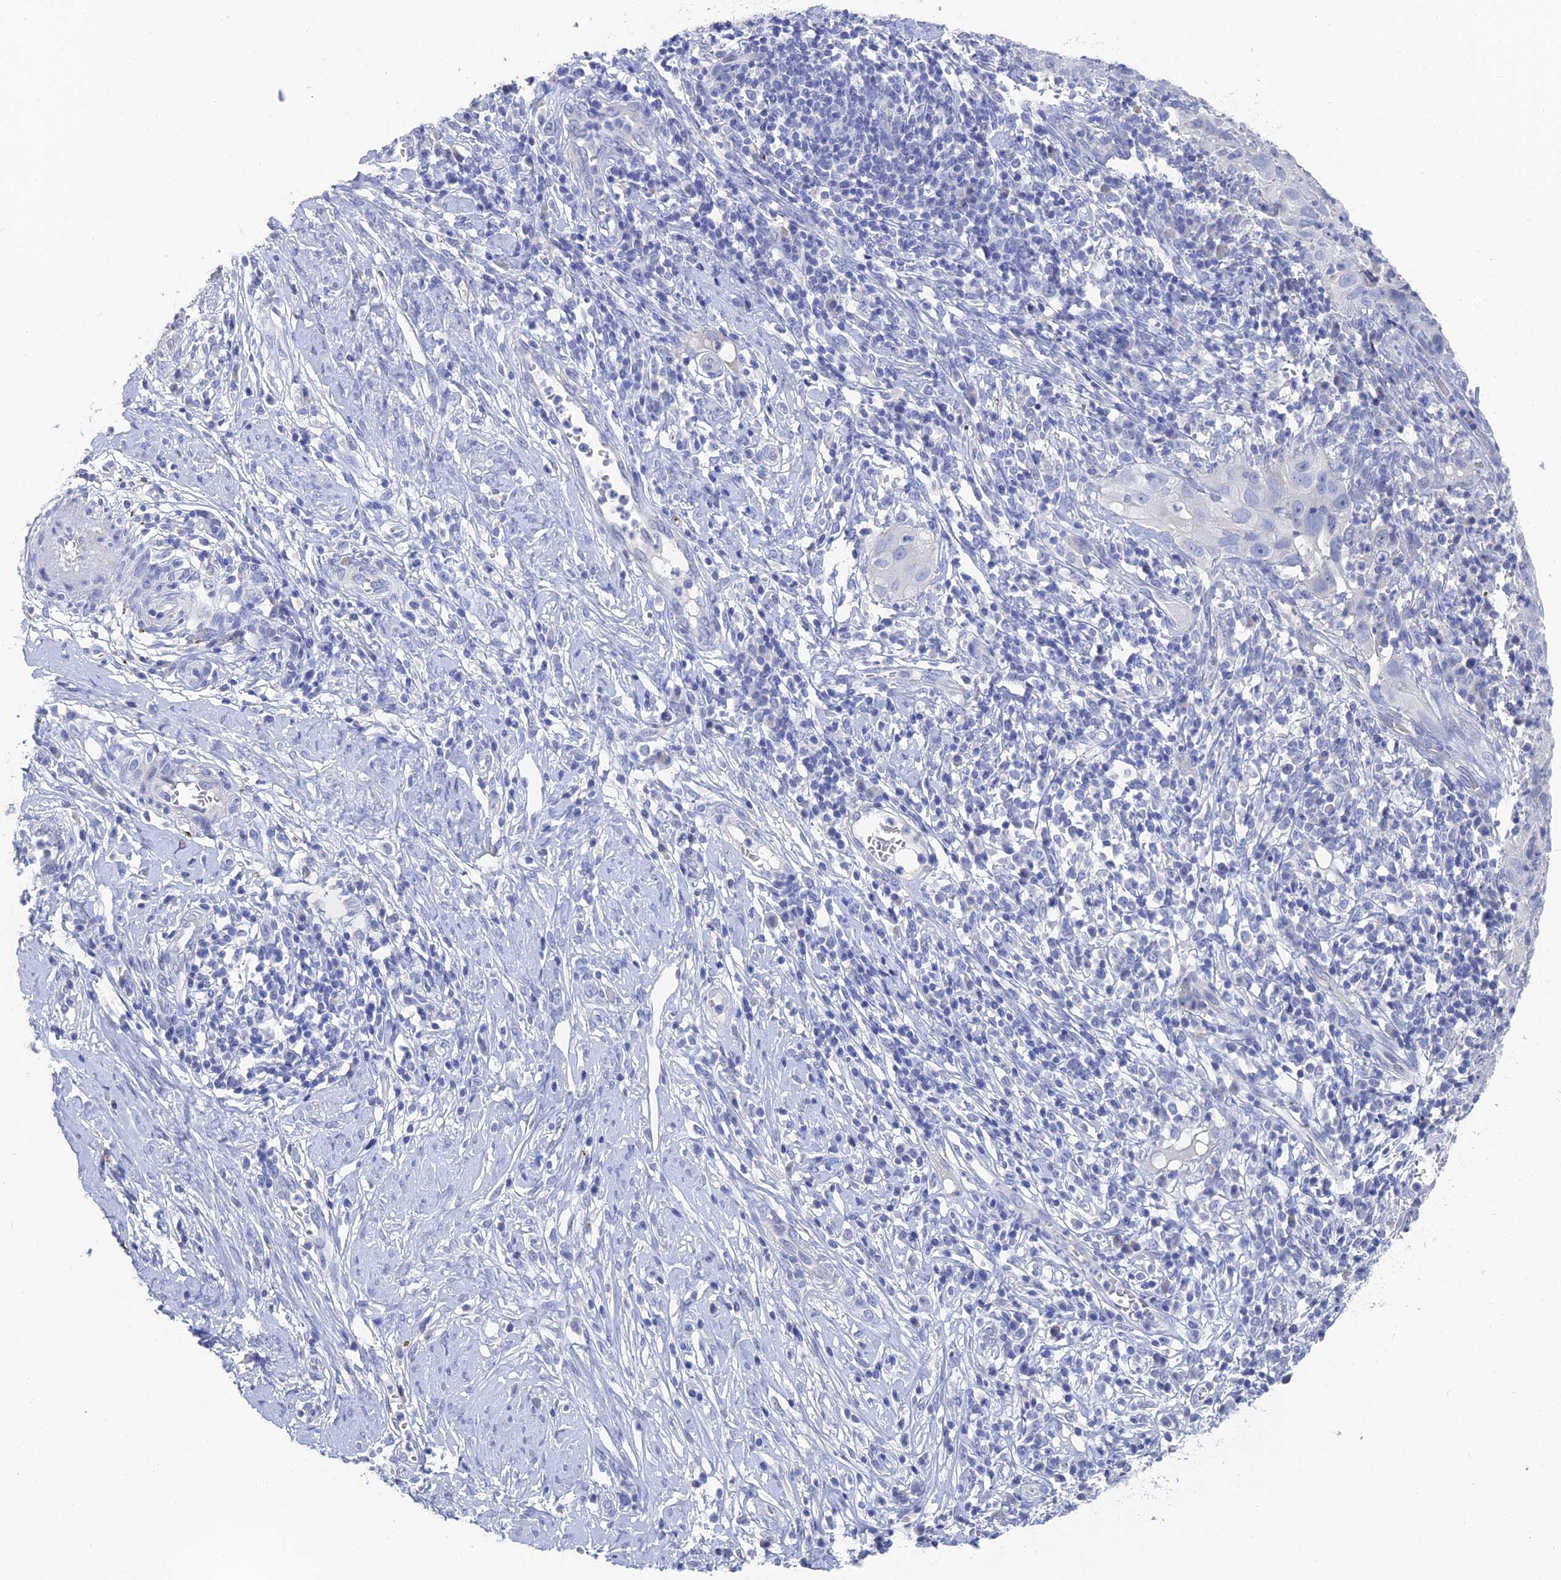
{"staining": {"intensity": "negative", "quantity": "none", "location": "none"}, "tissue": "cervical cancer", "cell_type": "Tumor cells", "image_type": "cancer", "snomed": [{"axis": "morphology", "description": "Squamous cell carcinoma, NOS"}, {"axis": "topography", "description": "Cervix"}], "caption": "High magnification brightfield microscopy of cervical cancer (squamous cell carcinoma) stained with DAB (3,3'-diaminobenzidine) (brown) and counterstained with hematoxylin (blue): tumor cells show no significant positivity.", "gene": "GFAP", "patient": {"sex": "female", "age": 31}}